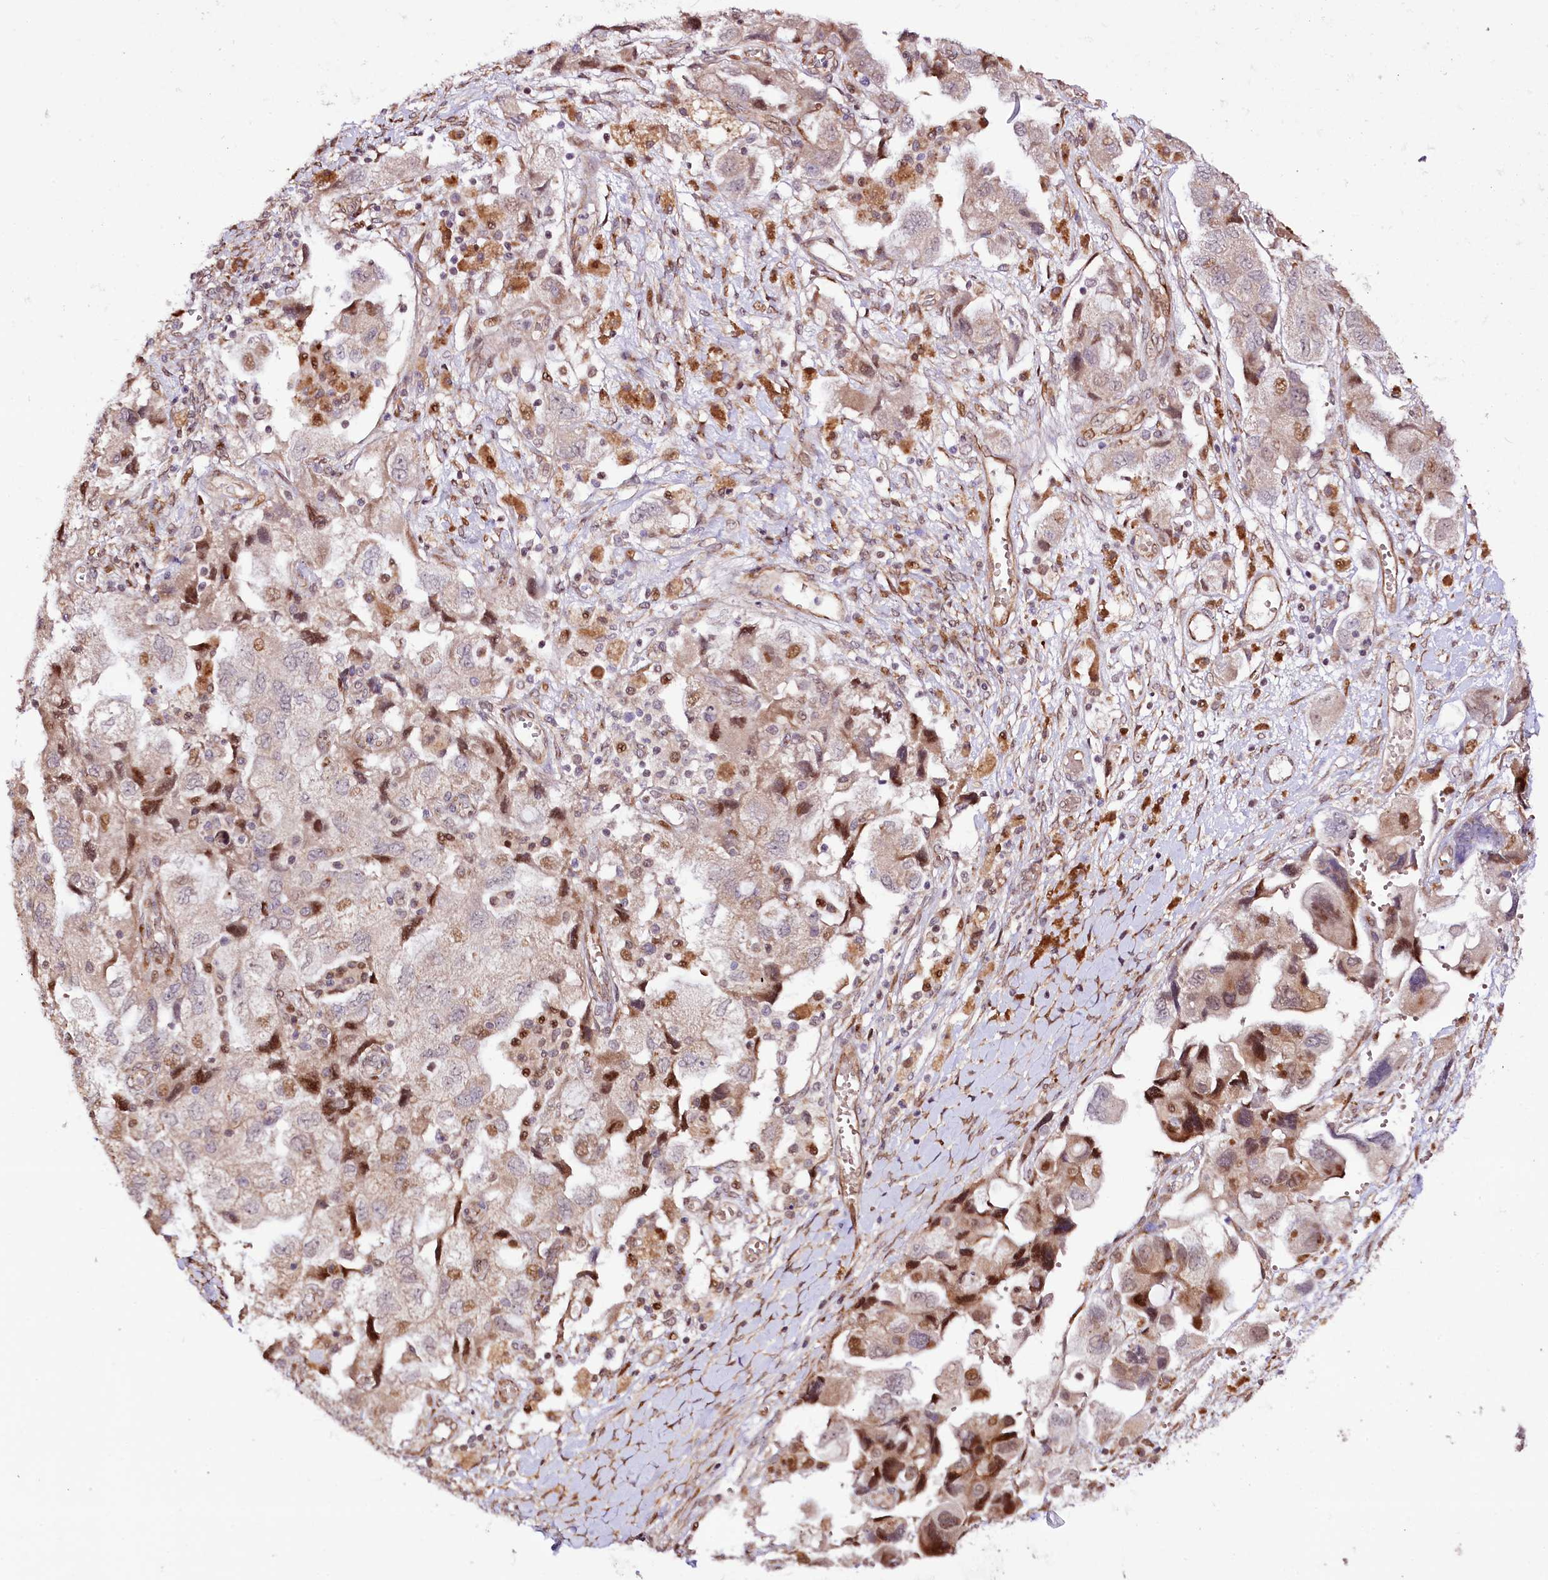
{"staining": {"intensity": "moderate", "quantity": "<25%", "location": "cytoplasmic/membranous,nuclear"}, "tissue": "ovarian cancer", "cell_type": "Tumor cells", "image_type": "cancer", "snomed": [{"axis": "morphology", "description": "Carcinoma, NOS"}, {"axis": "morphology", "description": "Cystadenocarcinoma, serous, NOS"}, {"axis": "topography", "description": "Ovary"}], "caption": "Immunohistochemistry (IHC) image of neoplastic tissue: ovarian cancer stained using IHC reveals low levels of moderate protein expression localized specifically in the cytoplasmic/membranous and nuclear of tumor cells, appearing as a cytoplasmic/membranous and nuclear brown color.", "gene": "CUTC", "patient": {"sex": "female", "age": 69}}